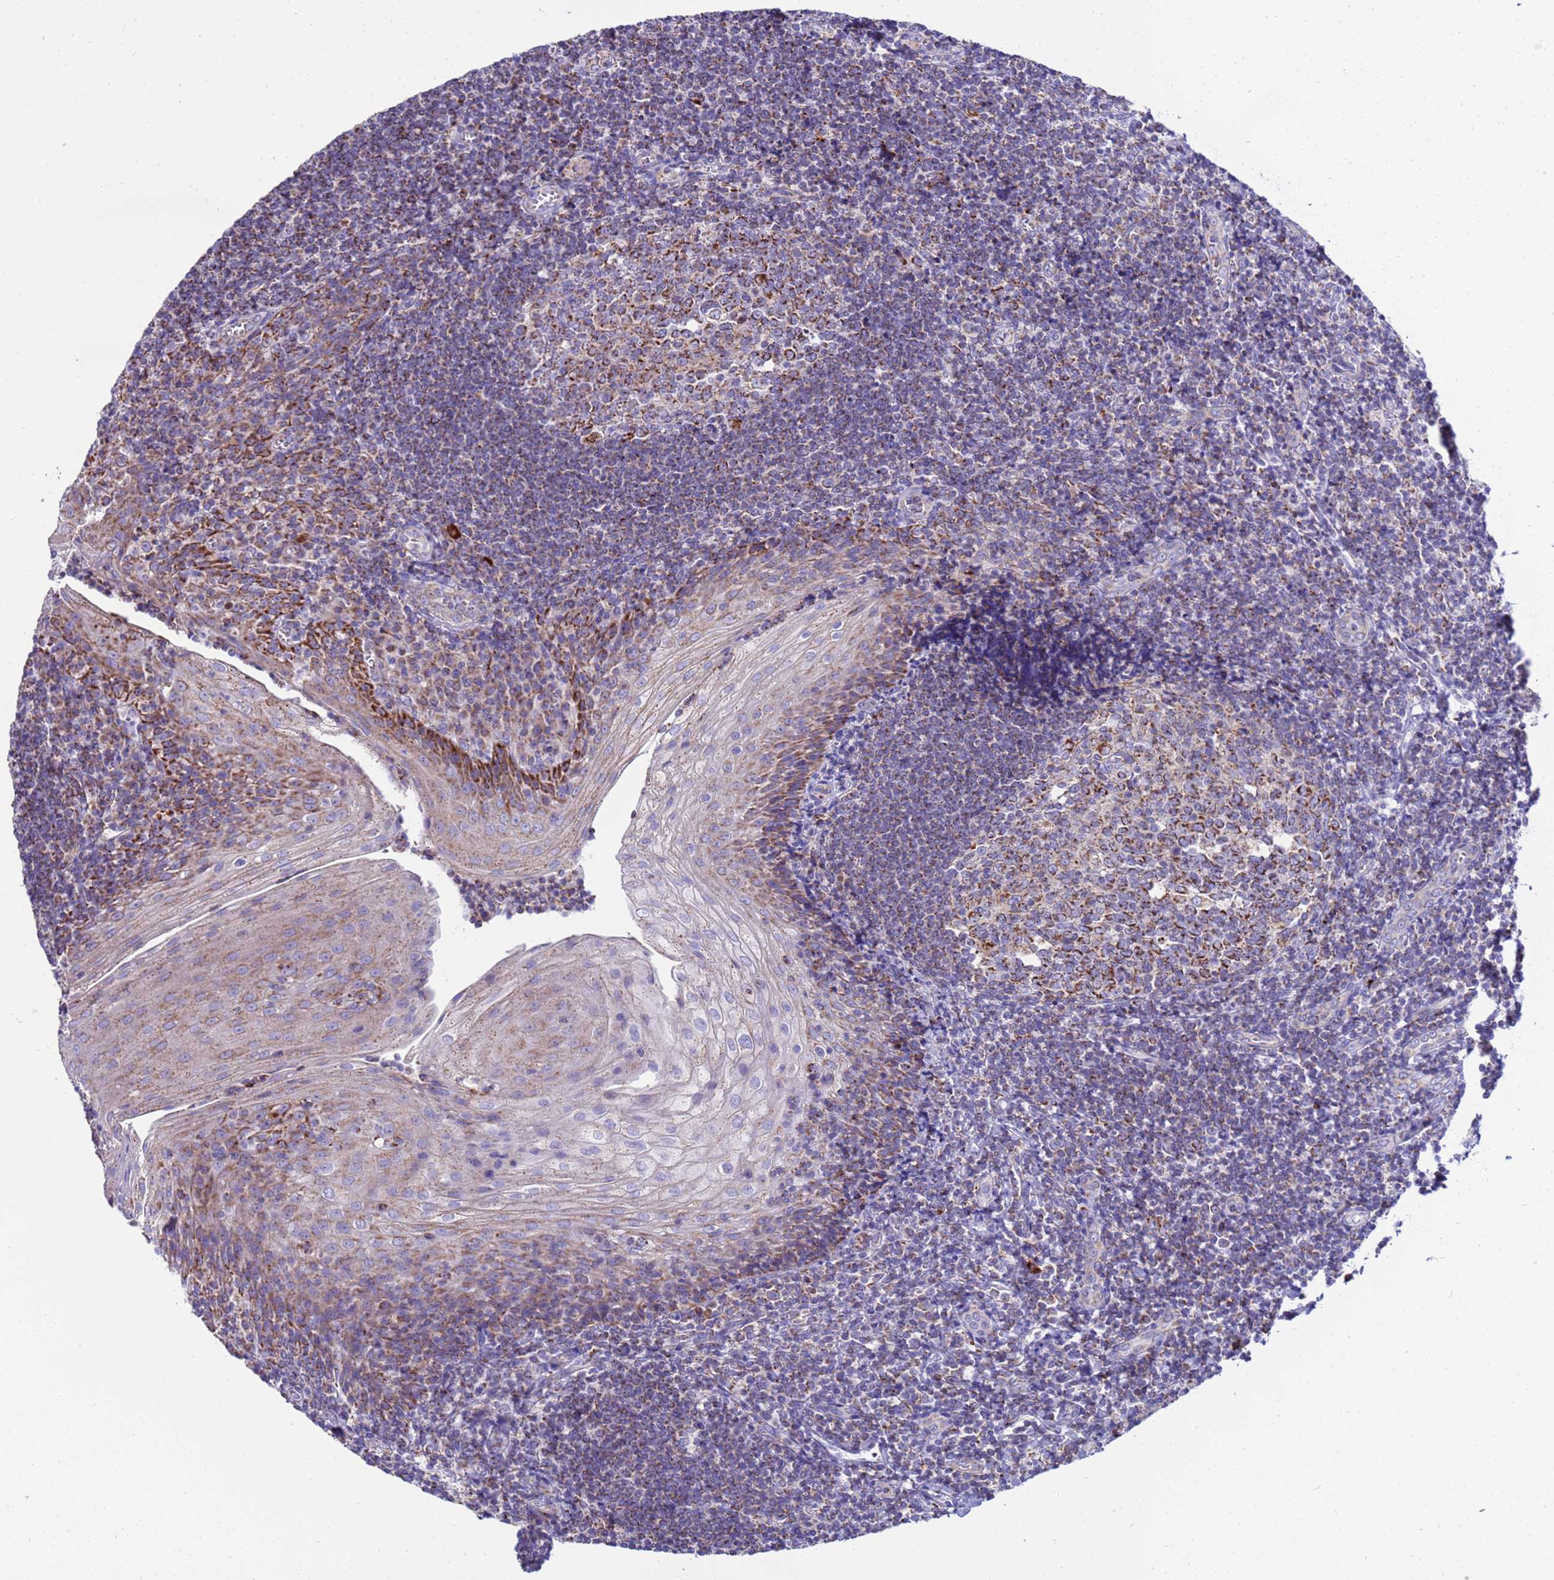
{"staining": {"intensity": "strong", "quantity": "25%-75%", "location": "cytoplasmic/membranous"}, "tissue": "tonsil", "cell_type": "Germinal center cells", "image_type": "normal", "snomed": [{"axis": "morphology", "description": "Normal tissue, NOS"}, {"axis": "topography", "description": "Tonsil"}], "caption": "Immunohistochemistry (DAB) staining of benign tonsil shows strong cytoplasmic/membranous protein expression in about 25%-75% of germinal center cells.", "gene": "RNF165", "patient": {"sex": "male", "age": 27}}